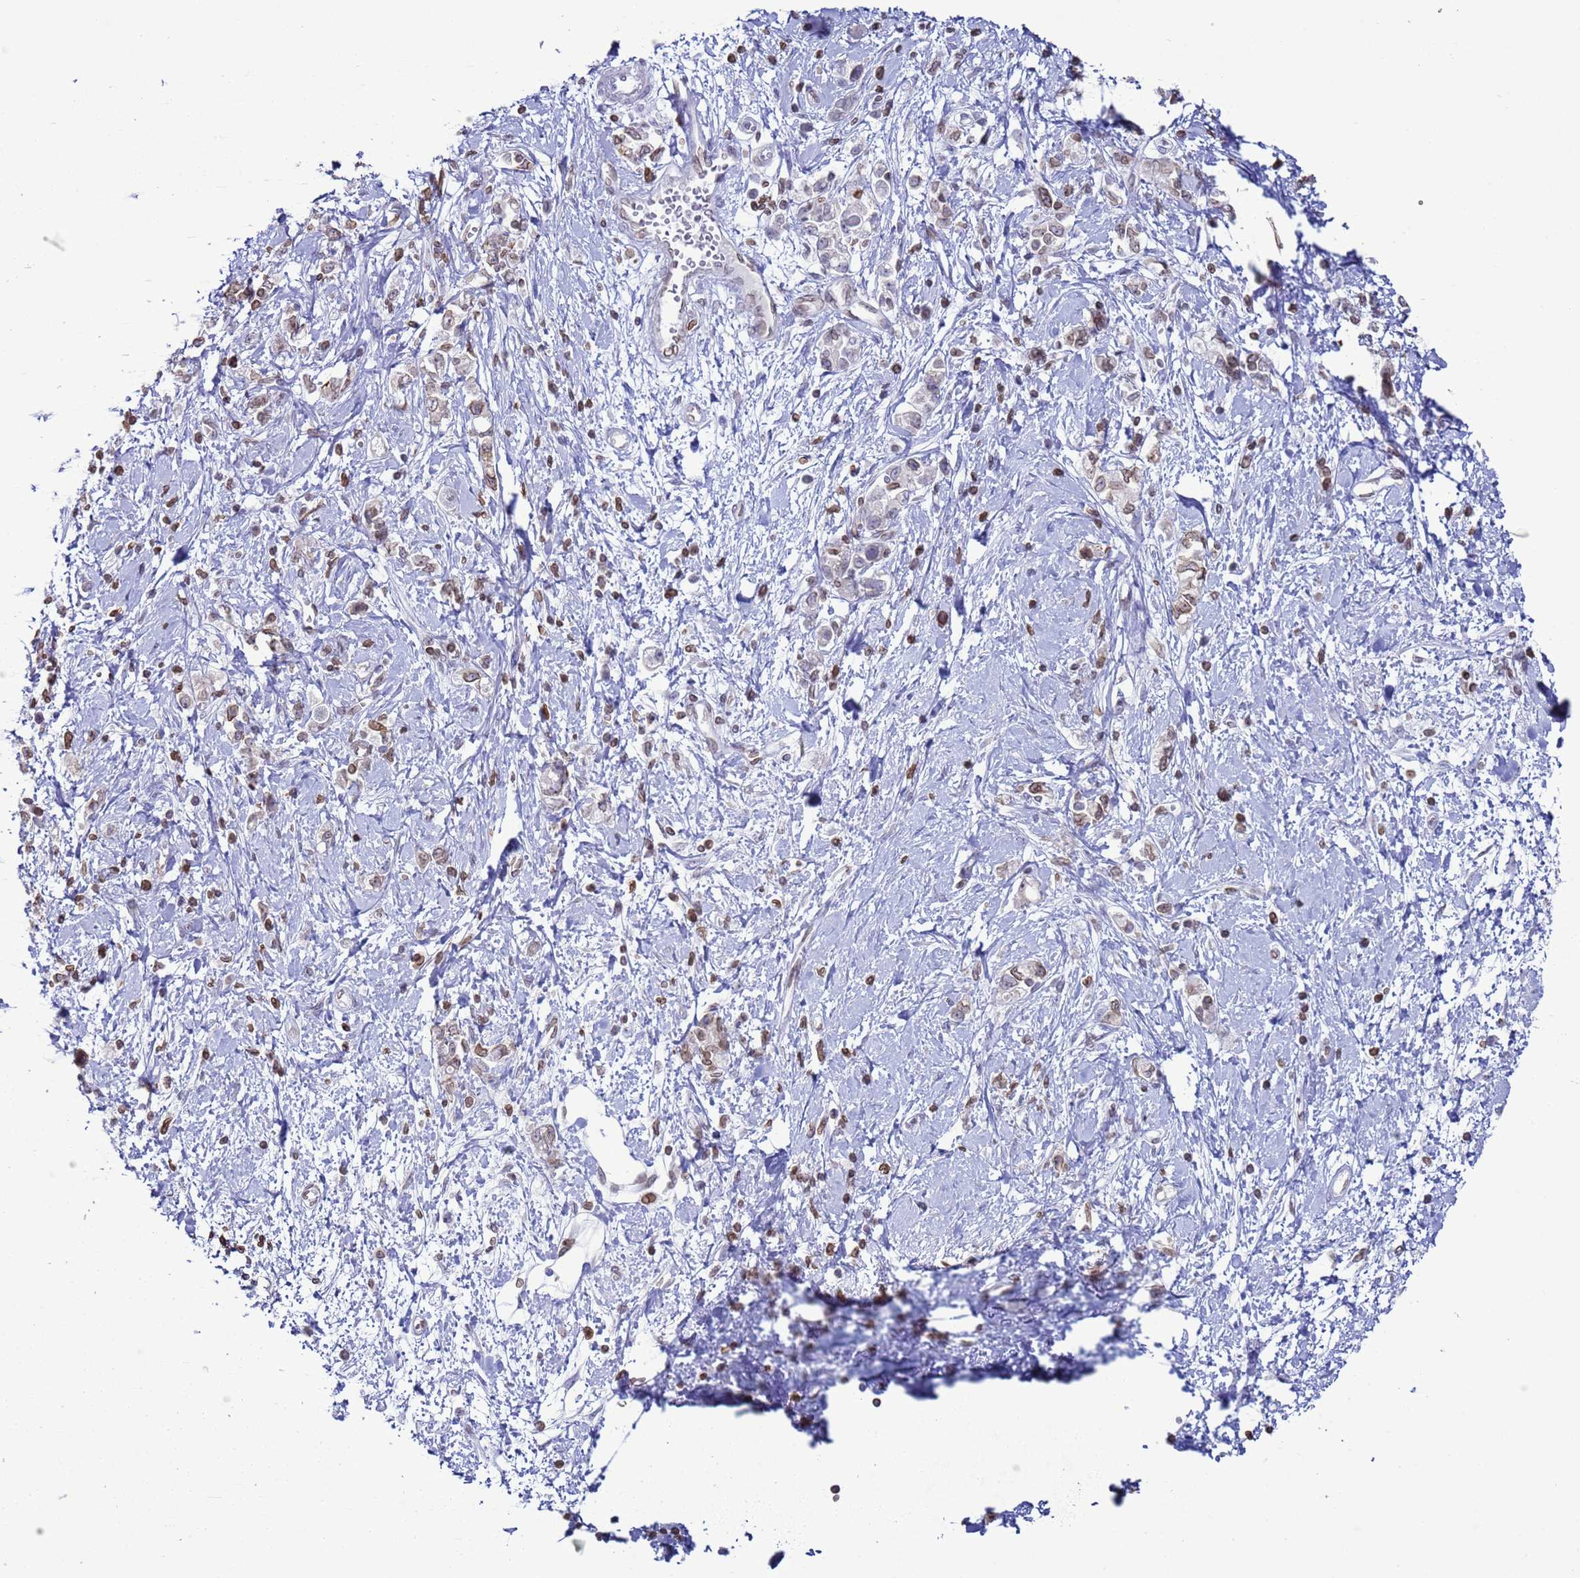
{"staining": {"intensity": "weak", "quantity": "<25%", "location": "nuclear"}, "tissue": "stomach cancer", "cell_type": "Tumor cells", "image_type": "cancer", "snomed": [{"axis": "morphology", "description": "Adenocarcinoma, NOS"}, {"axis": "topography", "description": "Stomach"}], "caption": "An immunohistochemistry image of stomach adenocarcinoma is shown. There is no staining in tumor cells of stomach adenocarcinoma.", "gene": "DHX37", "patient": {"sex": "female", "age": 76}}